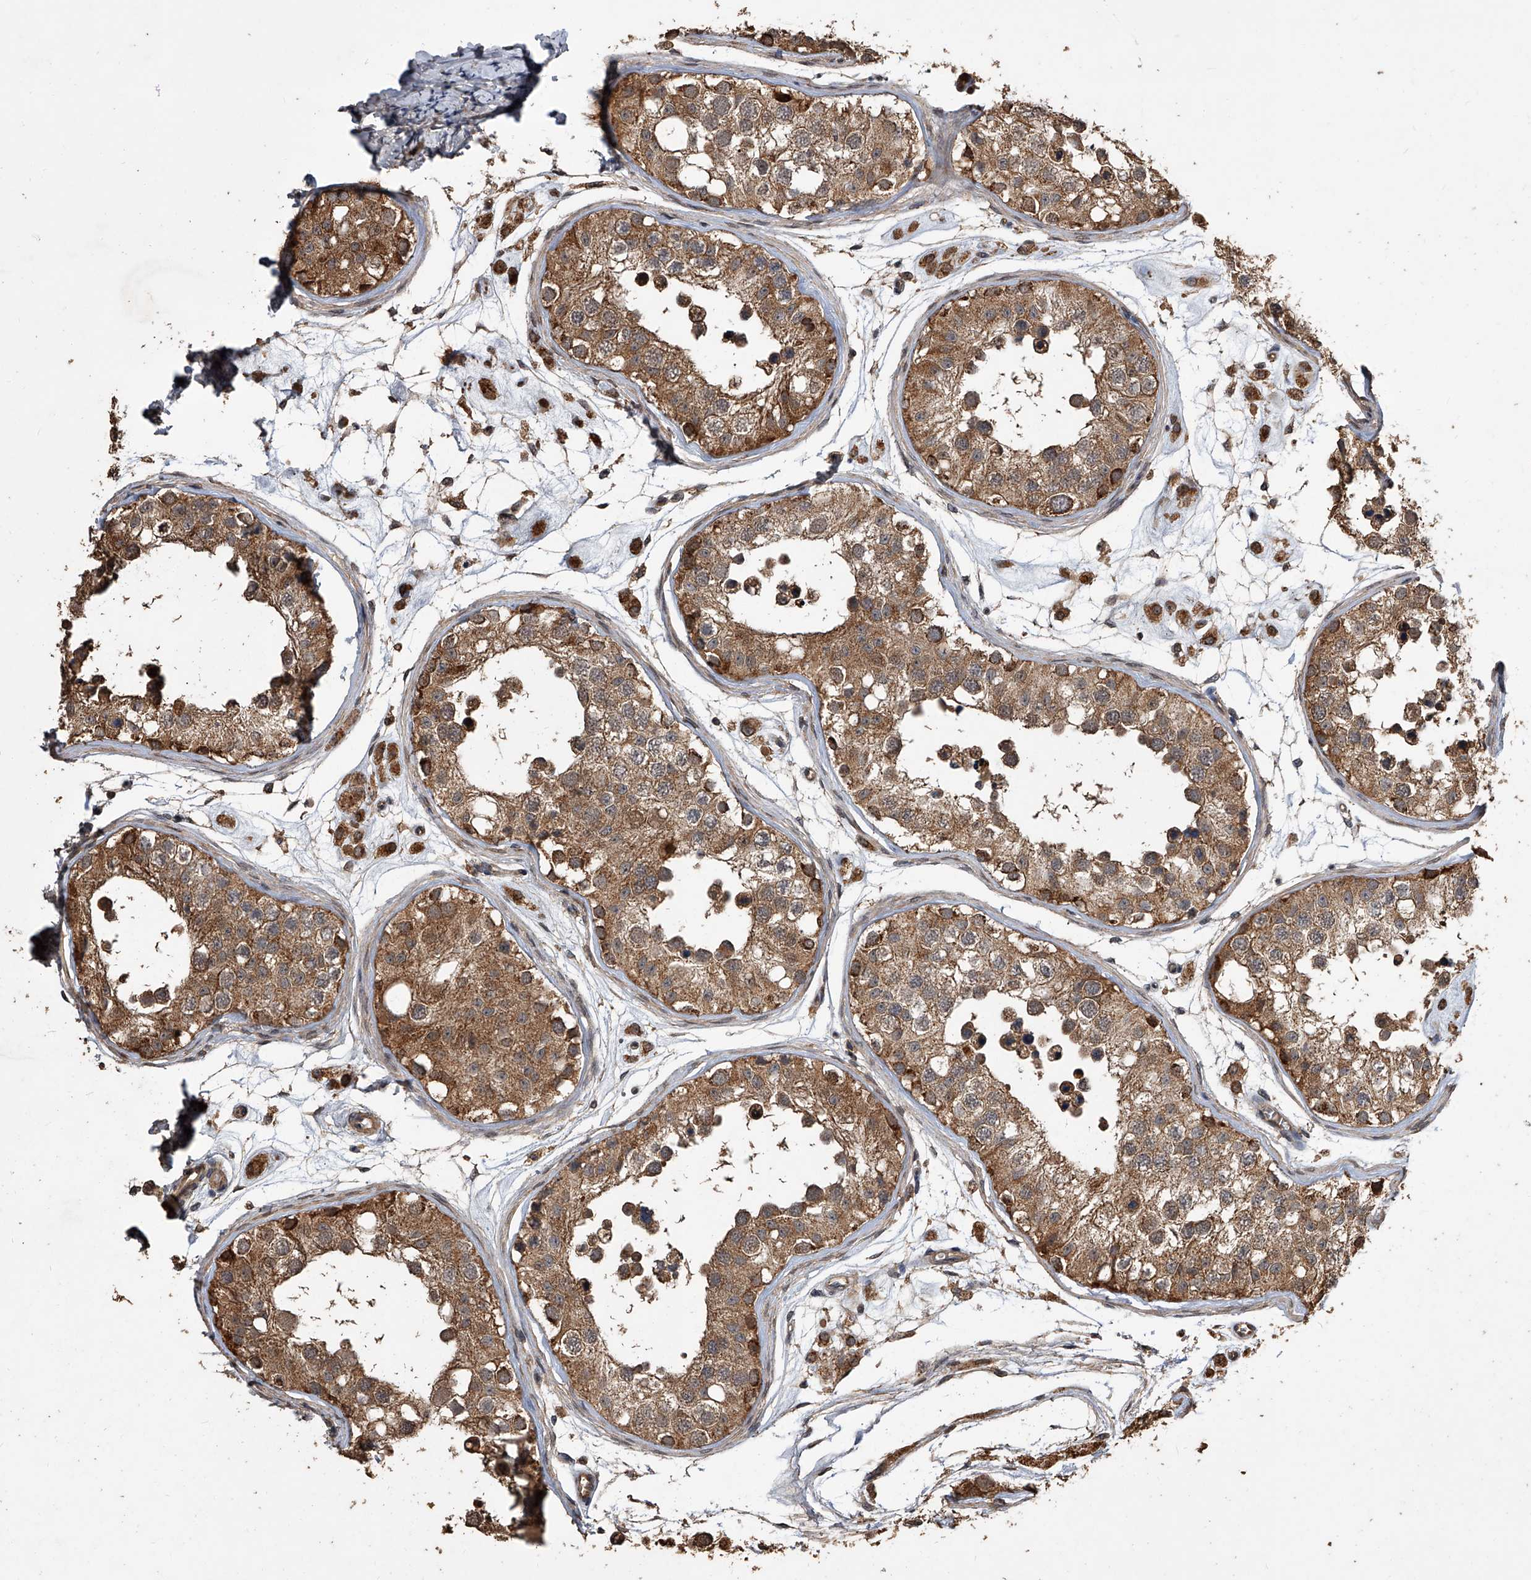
{"staining": {"intensity": "moderate", "quantity": ">75%", "location": "cytoplasmic/membranous"}, "tissue": "testis", "cell_type": "Cells in seminiferous ducts", "image_type": "normal", "snomed": [{"axis": "morphology", "description": "Normal tissue, NOS"}, {"axis": "morphology", "description": "Adenocarcinoma, metastatic, NOS"}, {"axis": "topography", "description": "Testis"}], "caption": "IHC histopathology image of normal human testis stained for a protein (brown), which exhibits medium levels of moderate cytoplasmic/membranous staining in about >75% of cells in seminiferous ducts.", "gene": "LTV1", "patient": {"sex": "male", "age": 26}}